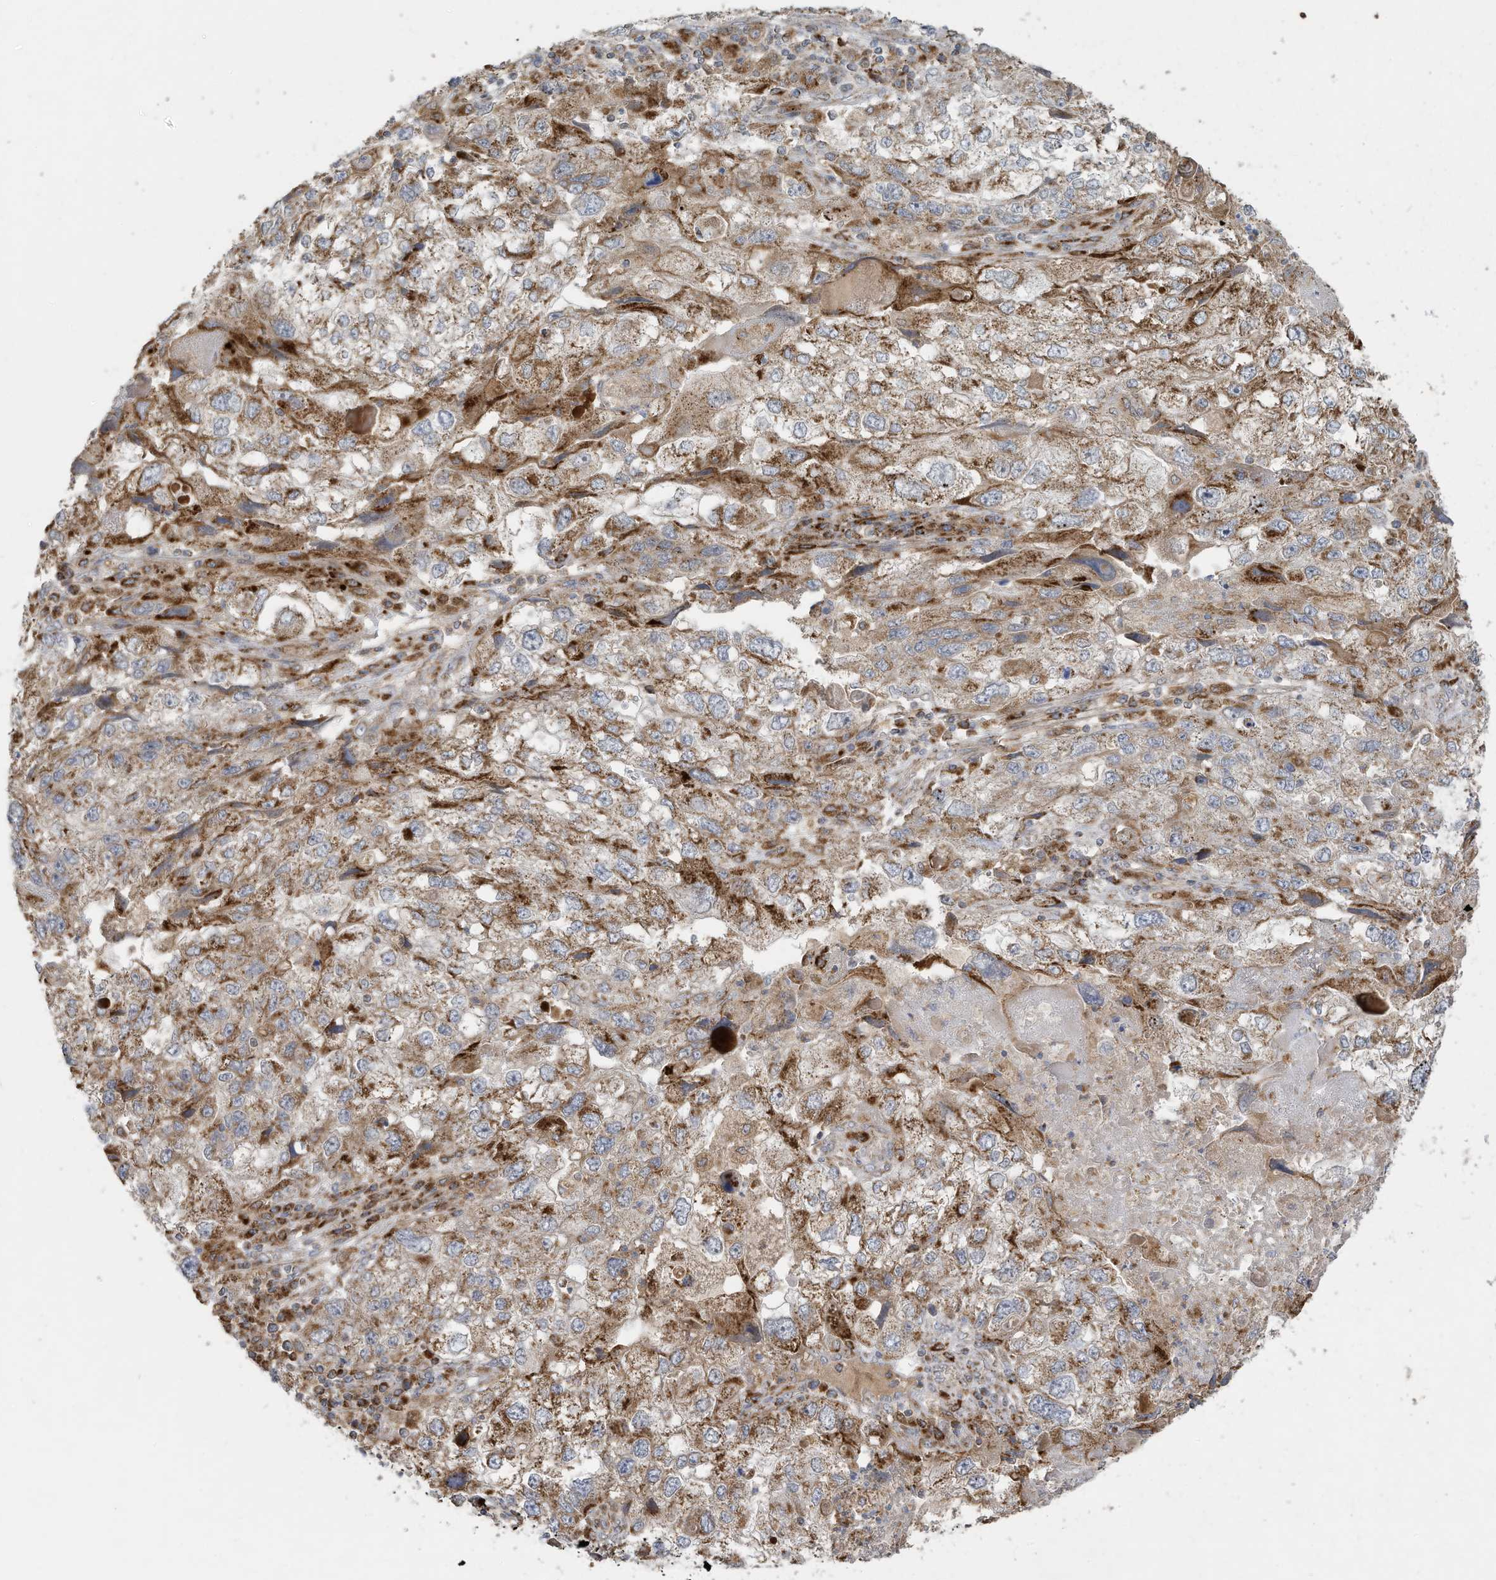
{"staining": {"intensity": "moderate", "quantity": ">75%", "location": "cytoplasmic/membranous"}, "tissue": "endometrial cancer", "cell_type": "Tumor cells", "image_type": "cancer", "snomed": [{"axis": "morphology", "description": "Adenocarcinoma, NOS"}, {"axis": "topography", "description": "Endometrium"}], "caption": "The histopathology image displays immunohistochemical staining of endometrial adenocarcinoma. There is moderate cytoplasmic/membranous expression is seen in approximately >75% of tumor cells.", "gene": "C2orf74", "patient": {"sex": "female", "age": 49}}